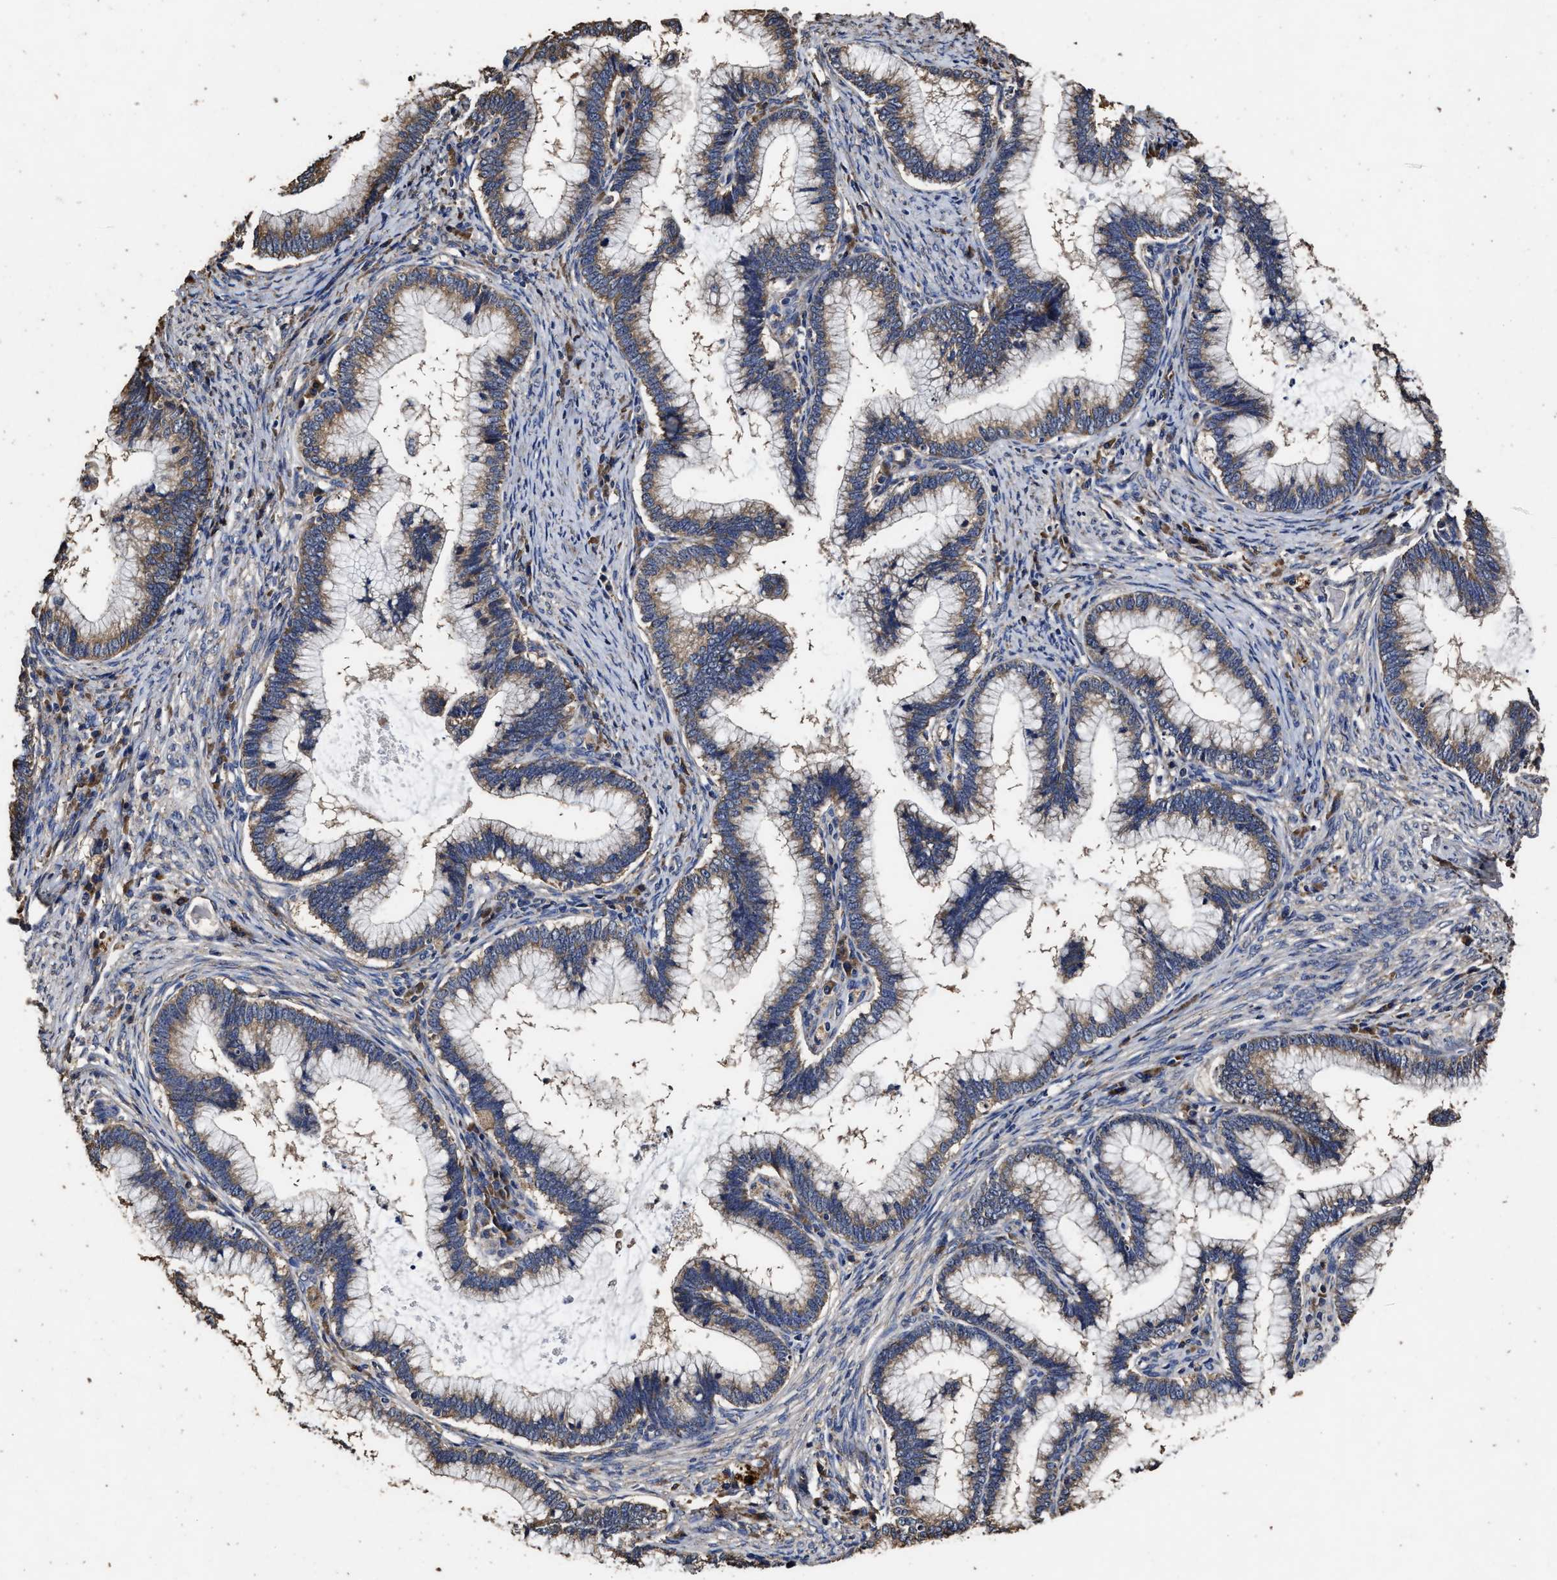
{"staining": {"intensity": "moderate", "quantity": ">75%", "location": "cytoplasmic/membranous"}, "tissue": "cervical cancer", "cell_type": "Tumor cells", "image_type": "cancer", "snomed": [{"axis": "morphology", "description": "Adenocarcinoma, NOS"}, {"axis": "topography", "description": "Cervix"}], "caption": "Protein expression analysis of human cervical cancer reveals moderate cytoplasmic/membranous positivity in about >75% of tumor cells. Immunohistochemistry (ihc) stains the protein of interest in brown and the nuclei are stained blue.", "gene": "PPM1K", "patient": {"sex": "female", "age": 36}}